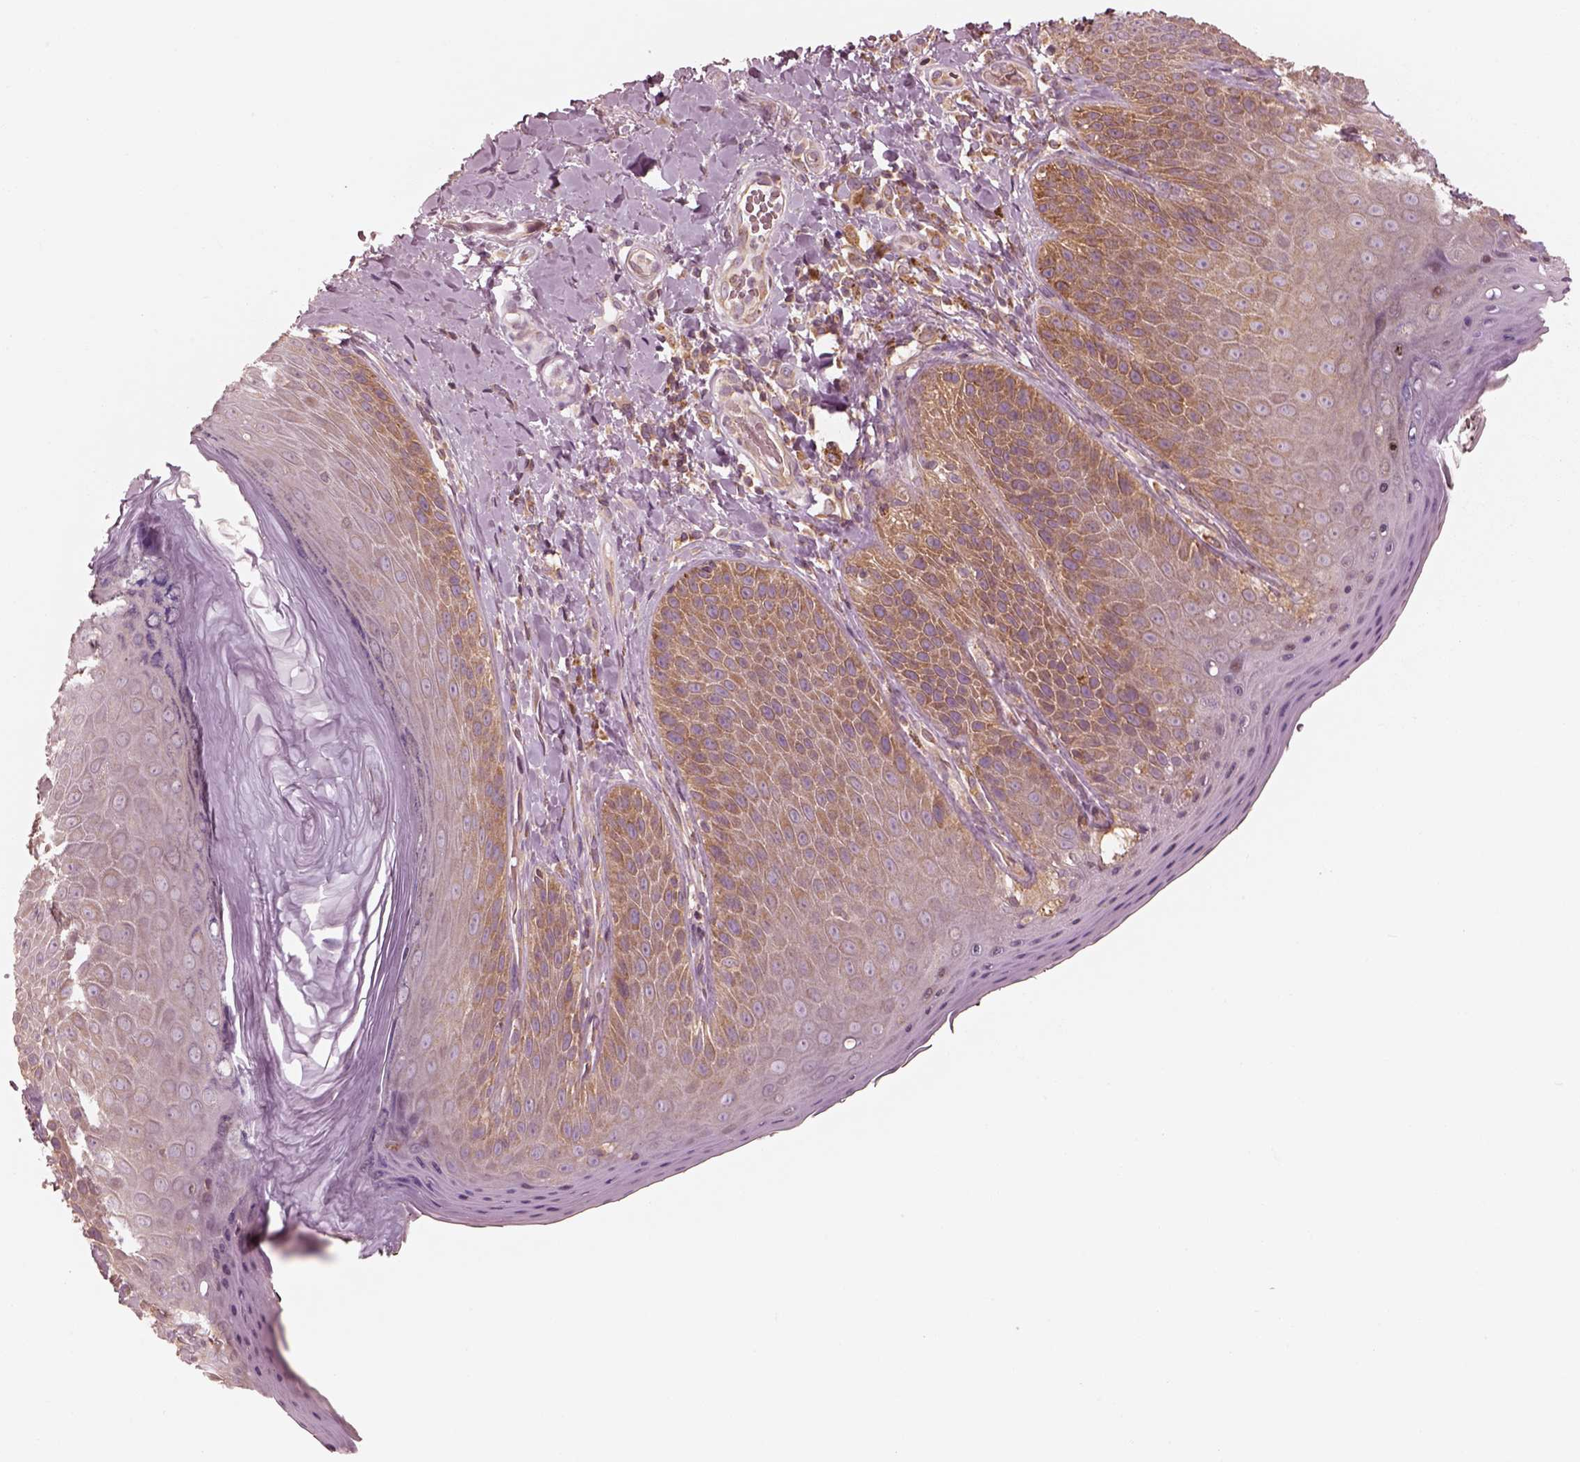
{"staining": {"intensity": "moderate", "quantity": "25%-75%", "location": "cytoplasmic/membranous"}, "tissue": "skin", "cell_type": "Epidermal cells", "image_type": "normal", "snomed": [{"axis": "morphology", "description": "Normal tissue, NOS"}, {"axis": "topography", "description": "Anal"}], "caption": "Moderate cytoplasmic/membranous protein expression is seen in about 25%-75% of epidermal cells in skin. (Brightfield microscopy of DAB IHC at high magnification).", "gene": "CNOT2", "patient": {"sex": "male", "age": 53}}